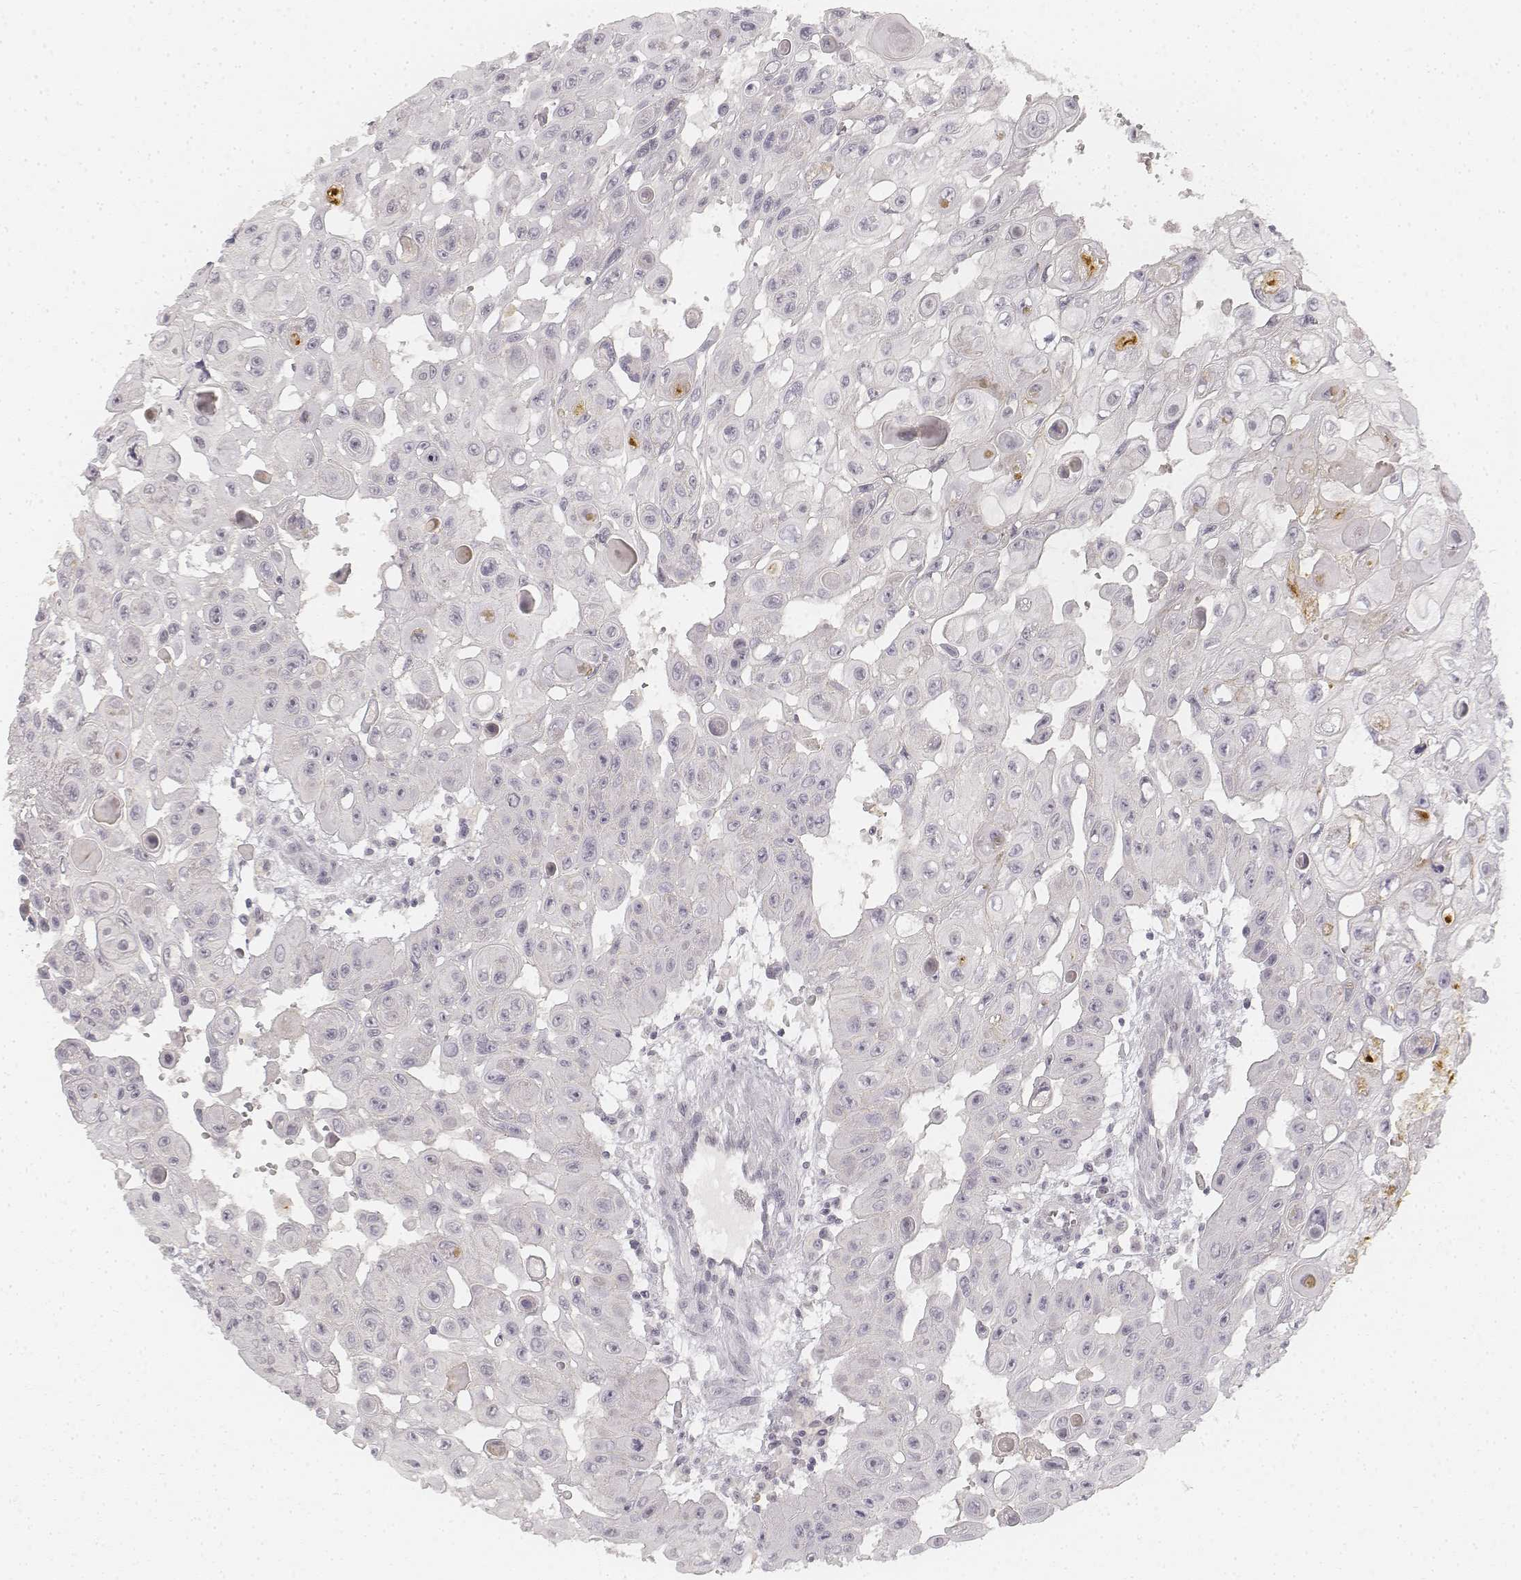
{"staining": {"intensity": "negative", "quantity": "none", "location": "none"}, "tissue": "head and neck cancer", "cell_type": "Tumor cells", "image_type": "cancer", "snomed": [{"axis": "morphology", "description": "Adenocarcinoma, NOS"}, {"axis": "topography", "description": "Head-Neck"}], "caption": "A histopathology image of human head and neck adenocarcinoma is negative for staining in tumor cells. (DAB IHC, high magnification).", "gene": "DSG4", "patient": {"sex": "male", "age": 73}}